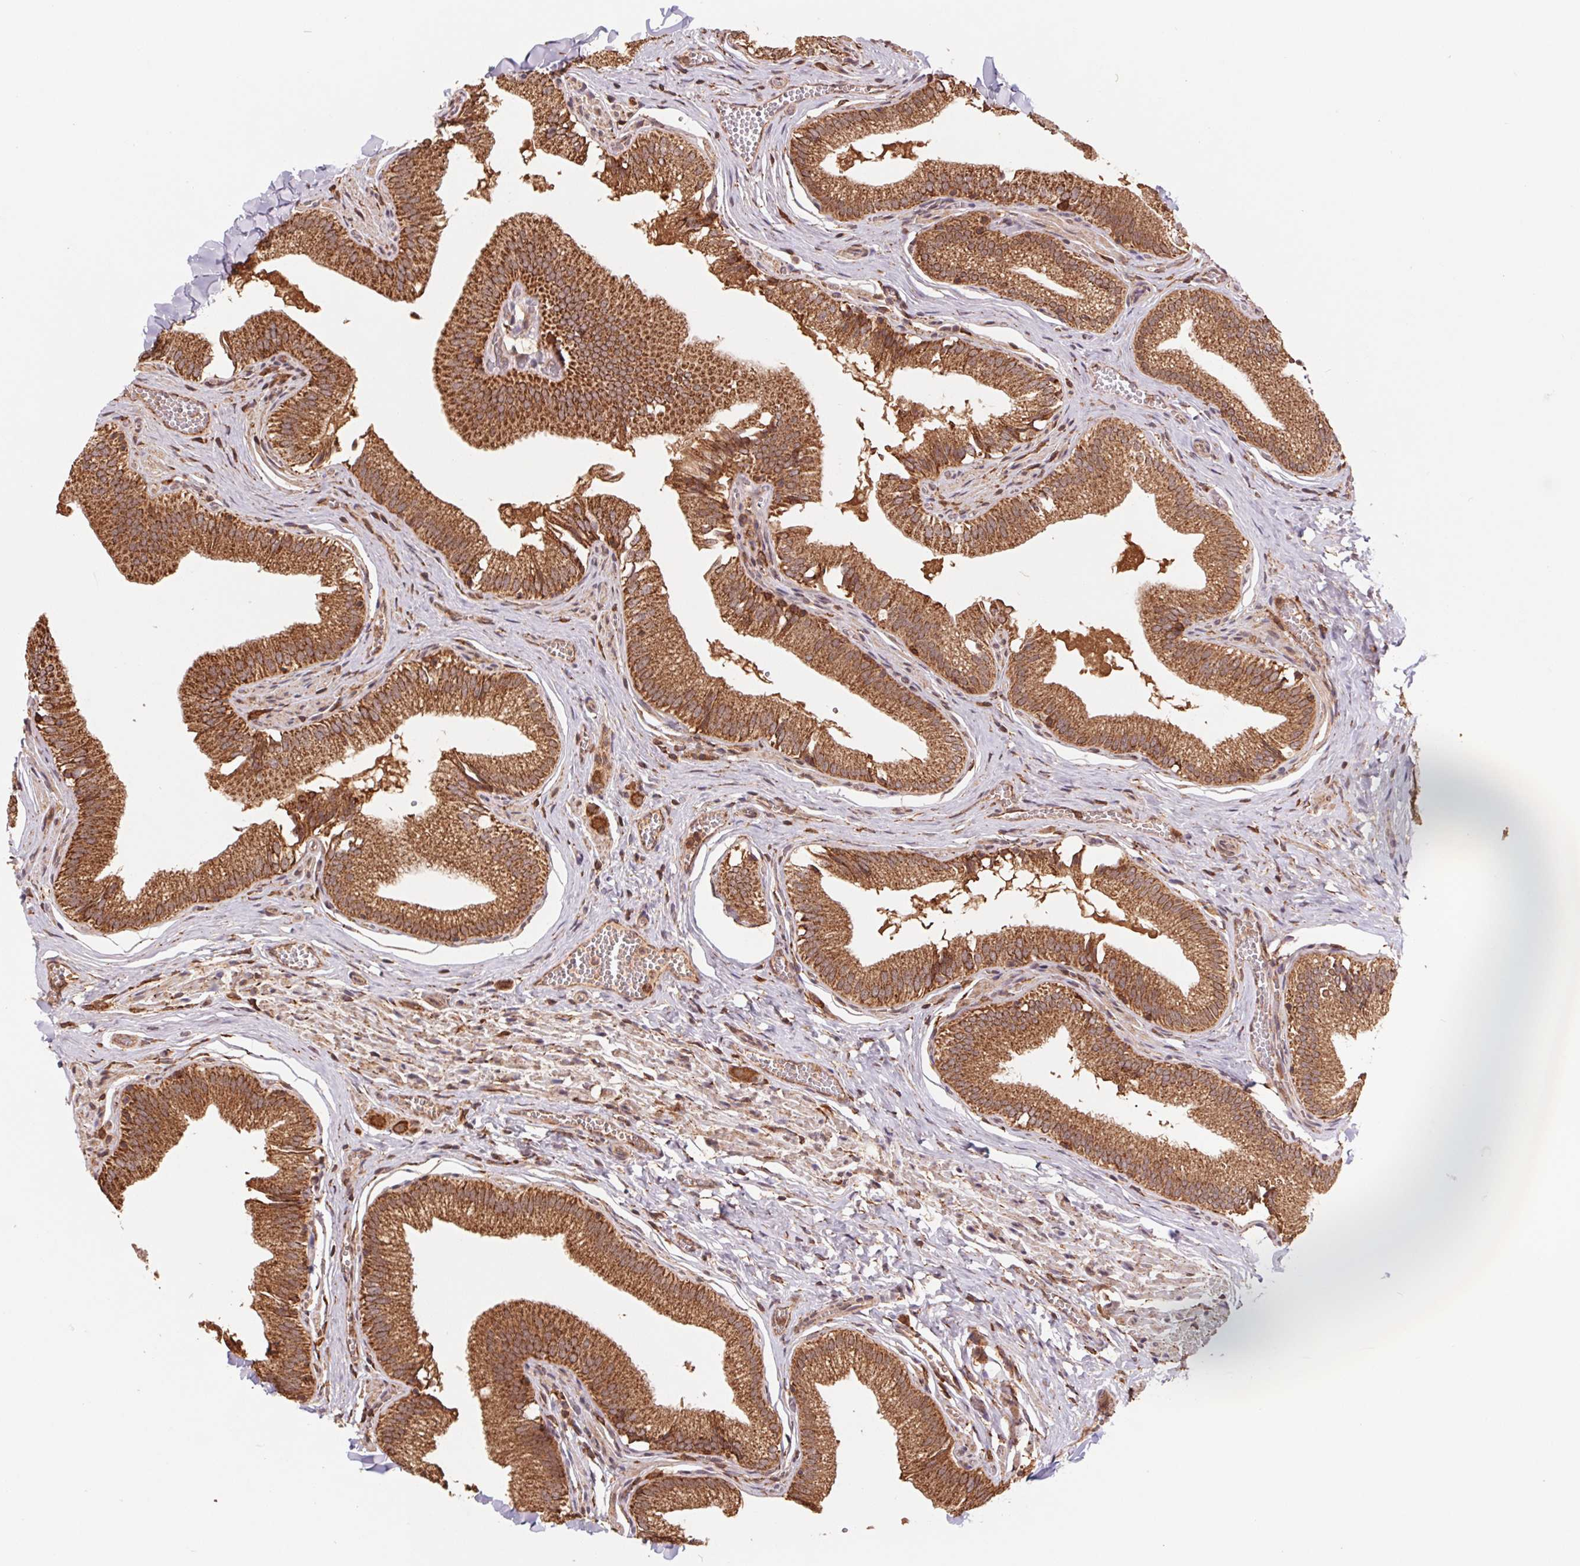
{"staining": {"intensity": "strong", "quantity": ">75%", "location": "cytoplasmic/membranous"}, "tissue": "gallbladder", "cell_type": "Glandular cells", "image_type": "normal", "snomed": [{"axis": "morphology", "description": "Normal tissue, NOS"}, {"axis": "topography", "description": "Gallbladder"}, {"axis": "topography", "description": "Peripheral nerve tissue"}], "caption": "This histopathology image shows unremarkable gallbladder stained with immunohistochemistry to label a protein in brown. The cytoplasmic/membranous of glandular cells show strong positivity for the protein. Nuclei are counter-stained blue.", "gene": "URM1", "patient": {"sex": "male", "age": 17}}